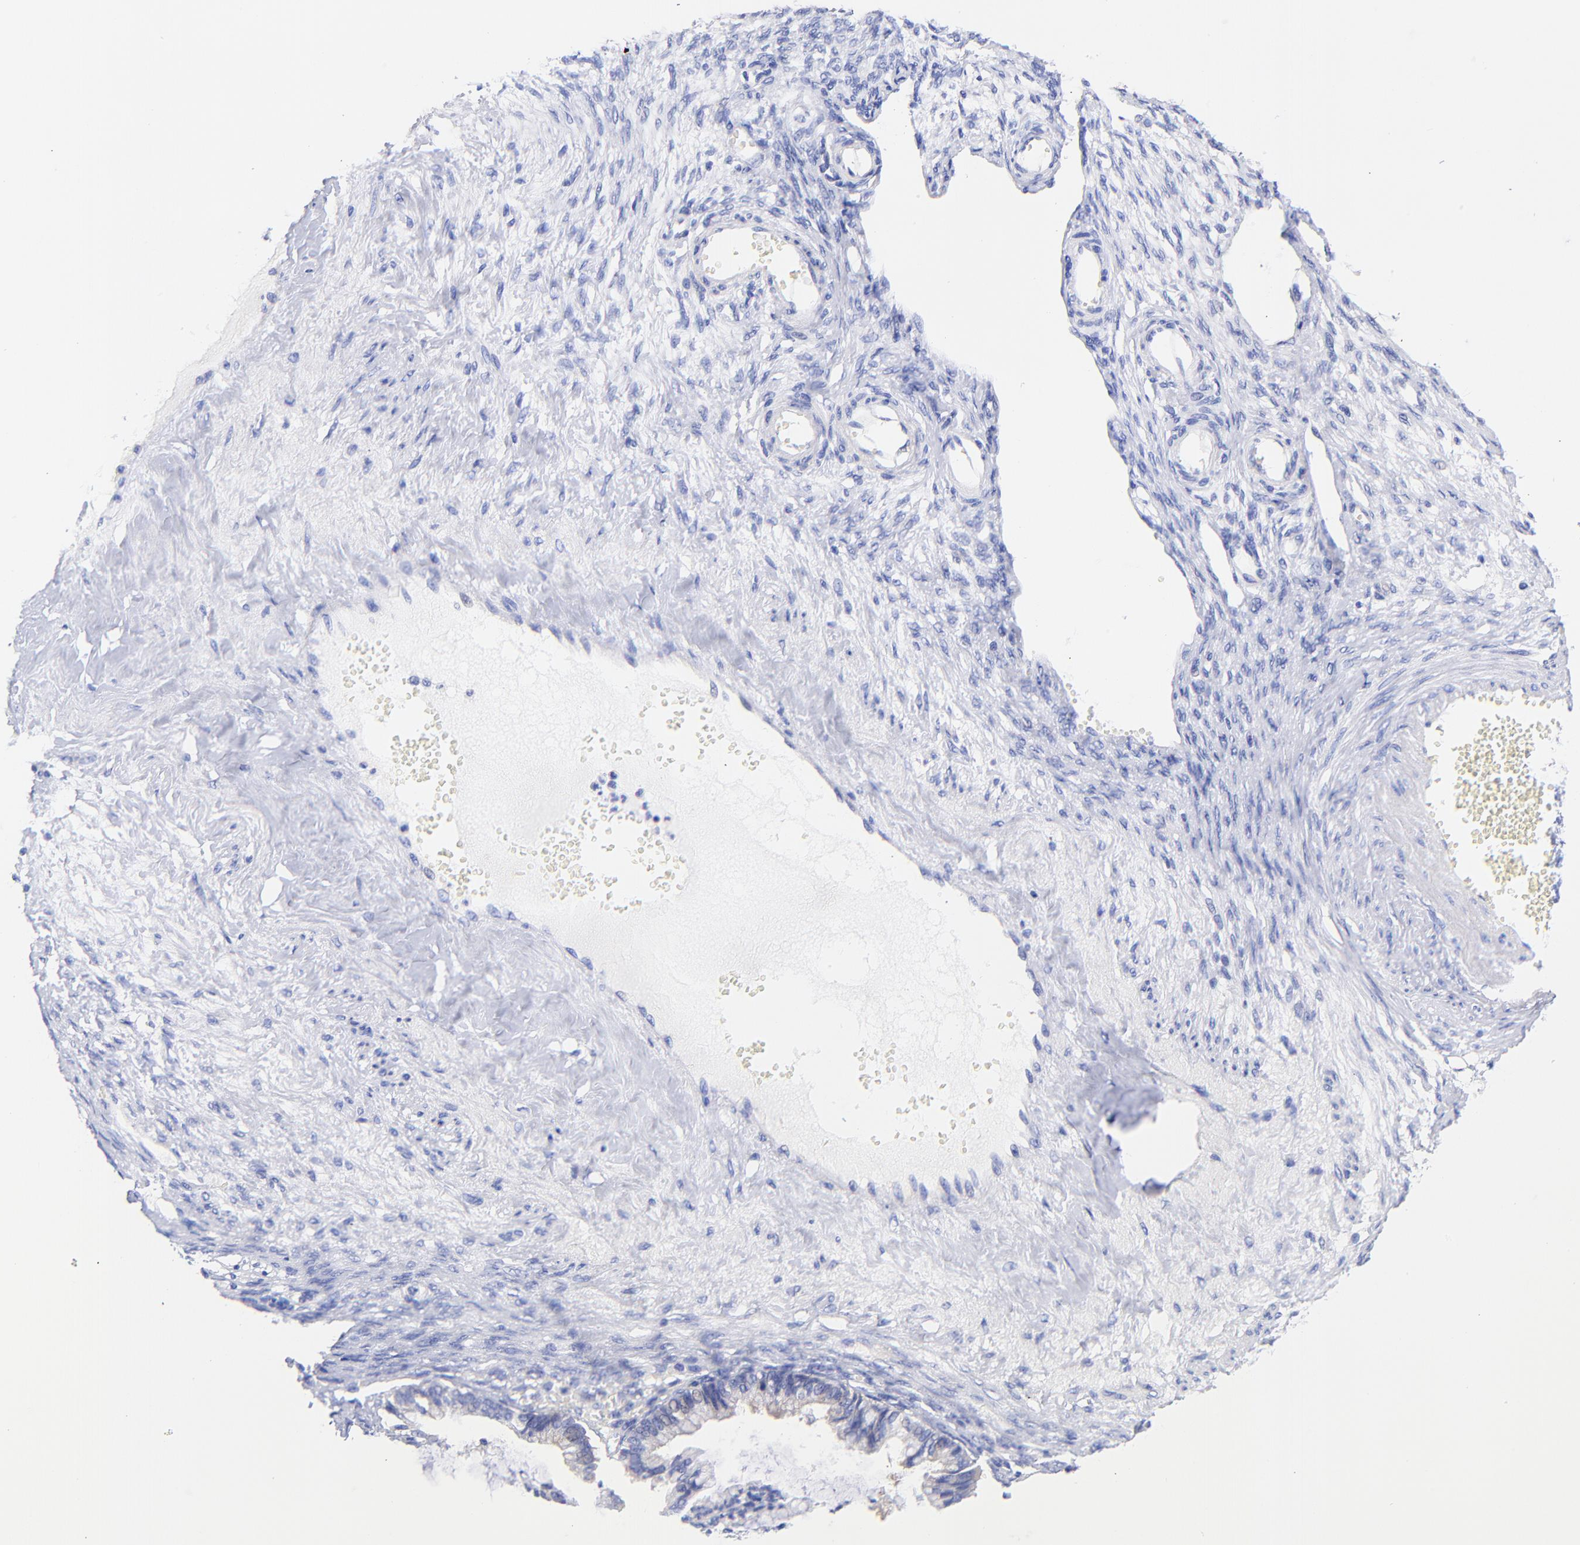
{"staining": {"intensity": "weak", "quantity": "<25%", "location": "cytoplasmic/membranous"}, "tissue": "ovarian cancer", "cell_type": "Tumor cells", "image_type": "cancer", "snomed": [{"axis": "morphology", "description": "Cystadenocarcinoma, mucinous, NOS"}, {"axis": "topography", "description": "Ovary"}], "caption": "Tumor cells are negative for brown protein staining in ovarian cancer (mucinous cystadenocarcinoma).", "gene": "GPHN", "patient": {"sex": "female", "age": 57}}